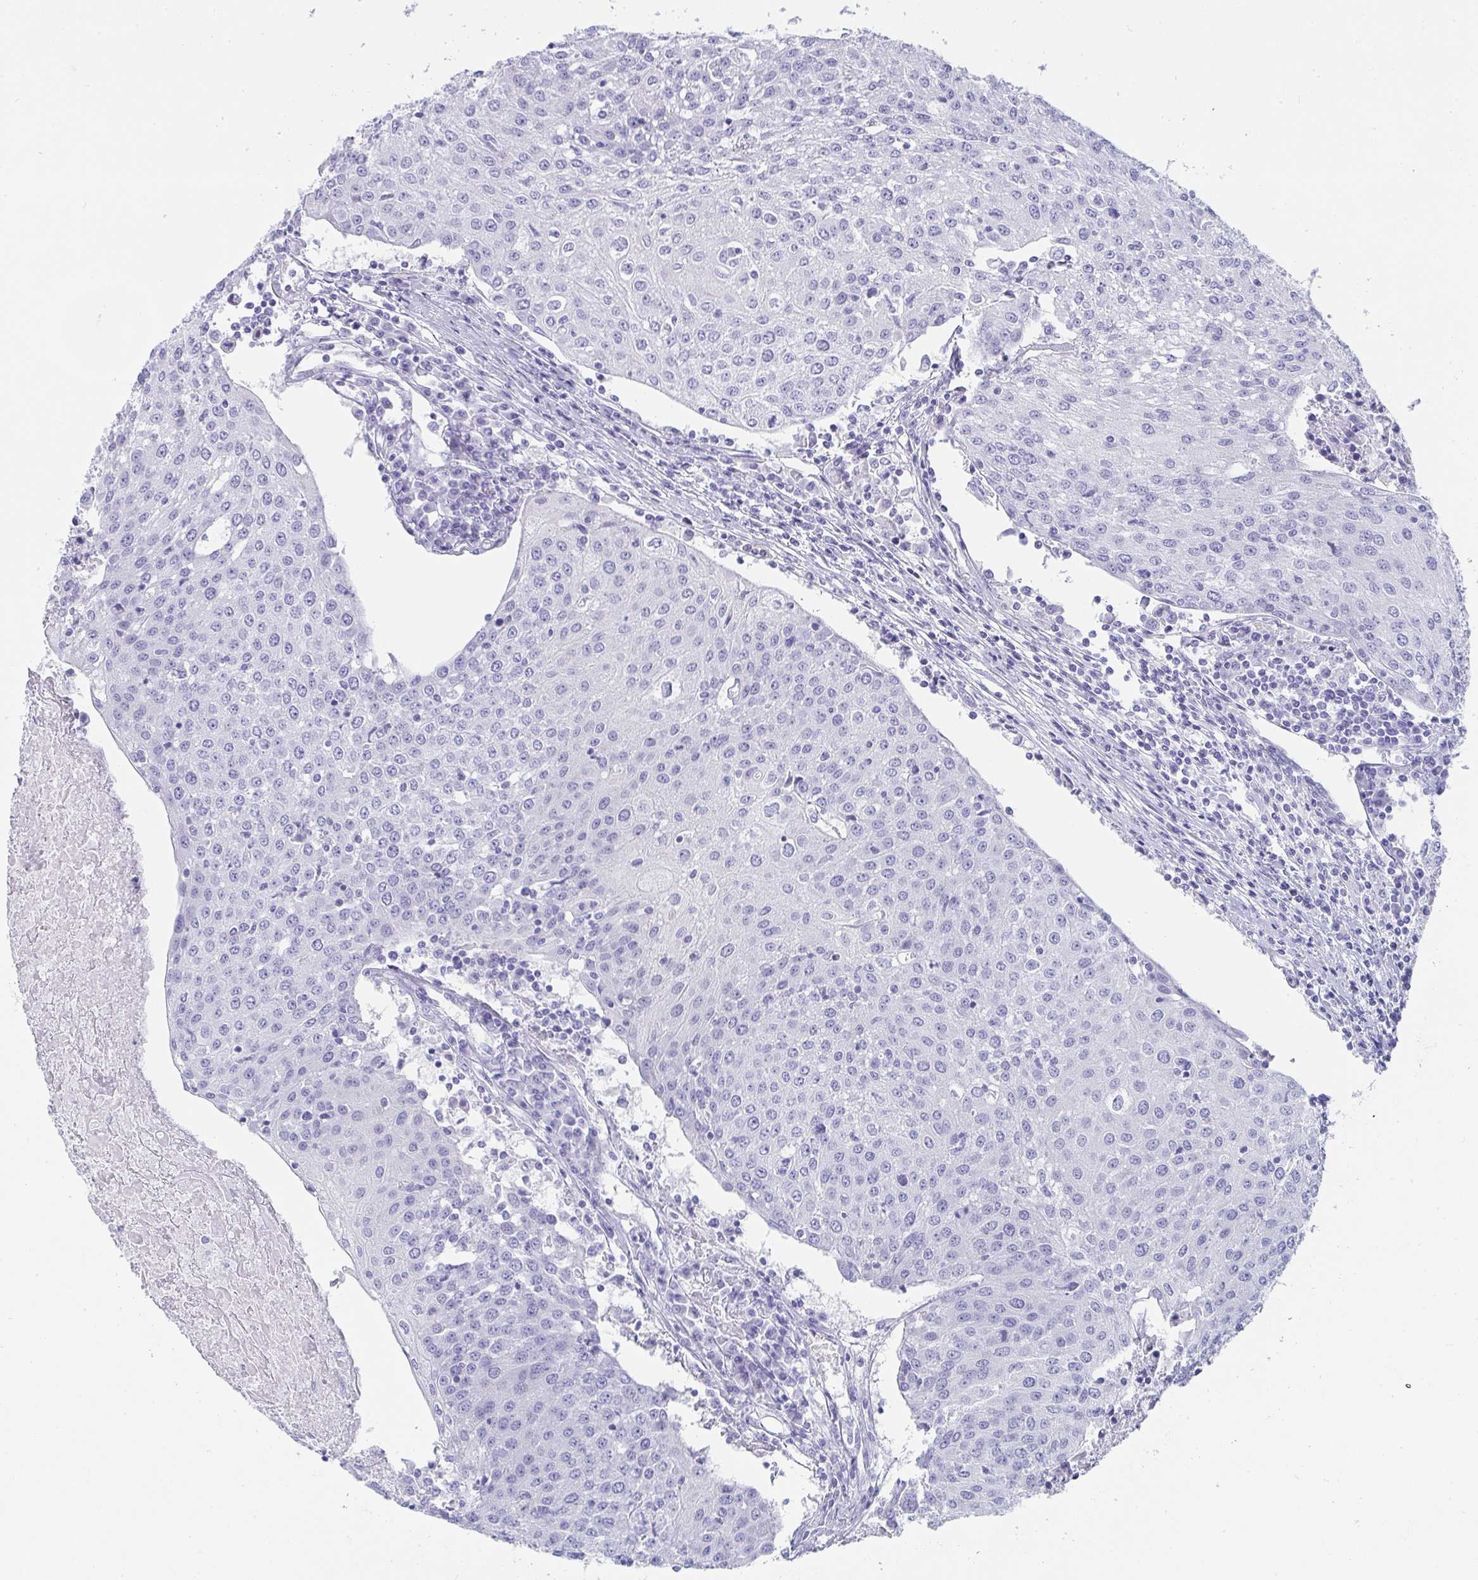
{"staining": {"intensity": "negative", "quantity": "none", "location": "none"}, "tissue": "urothelial cancer", "cell_type": "Tumor cells", "image_type": "cancer", "snomed": [{"axis": "morphology", "description": "Urothelial carcinoma, High grade"}, {"axis": "topography", "description": "Urinary bladder"}], "caption": "A micrograph of urothelial carcinoma (high-grade) stained for a protein demonstrates no brown staining in tumor cells. Brightfield microscopy of immunohistochemistry stained with DAB (brown) and hematoxylin (blue), captured at high magnification.", "gene": "PRND", "patient": {"sex": "female", "age": 85}}